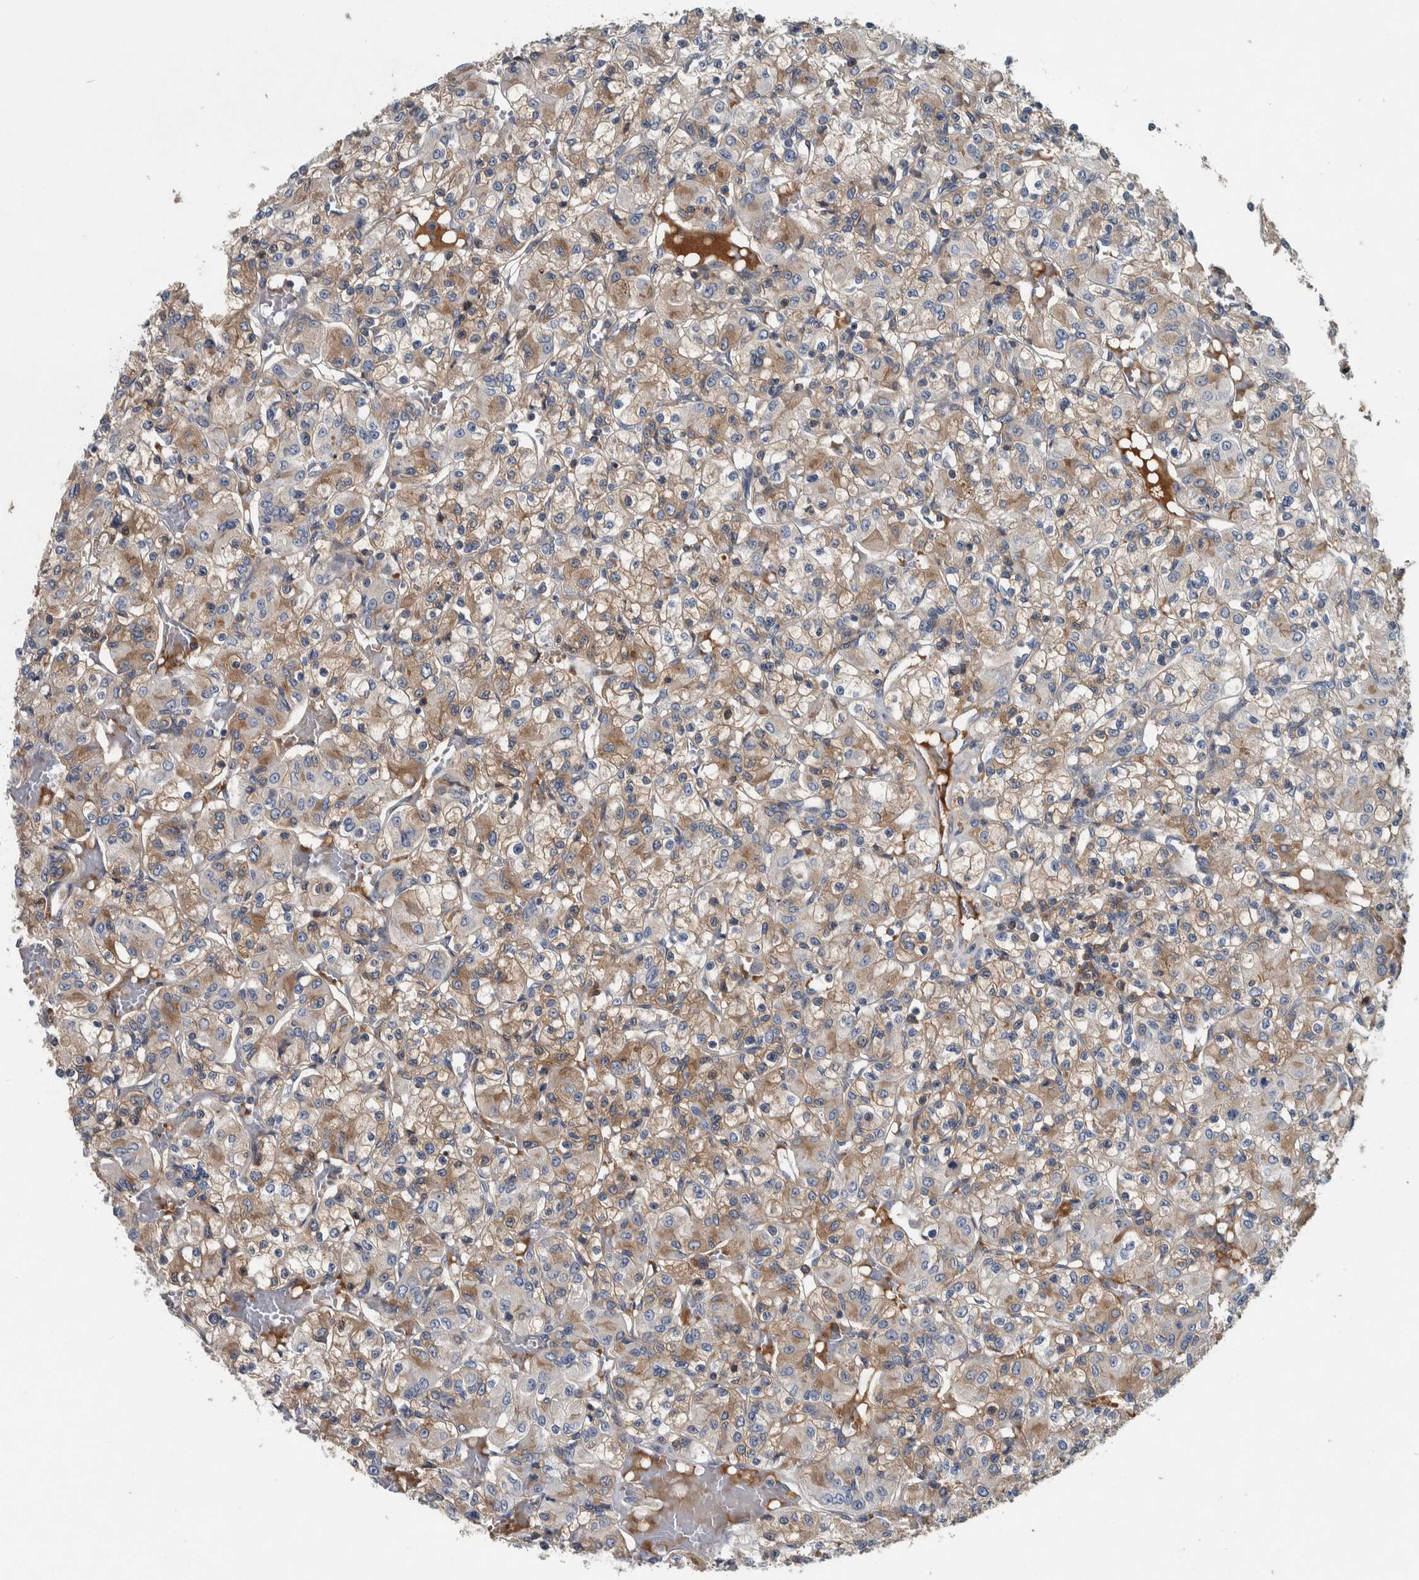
{"staining": {"intensity": "moderate", "quantity": ">75%", "location": "cytoplasmic/membranous"}, "tissue": "renal cancer", "cell_type": "Tumor cells", "image_type": "cancer", "snomed": [{"axis": "morphology", "description": "Adenocarcinoma, NOS"}, {"axis": "topography", "description": "Kidney"}], "caption": "Immunohistochemistry (IHC) histopathology image of neoplastic tissue: human renal cancer (adenocarcinoma) stained using immunohistochemistry (IHC) reveals medium levels of moderate protein expression localized specifically in the cytoplasmic/membranous of tumor cells, appearing as a cytoplasmic/membranous brown color.", "gene": "SERPINC1", "patient": {"sex": "female", "age": 59}}